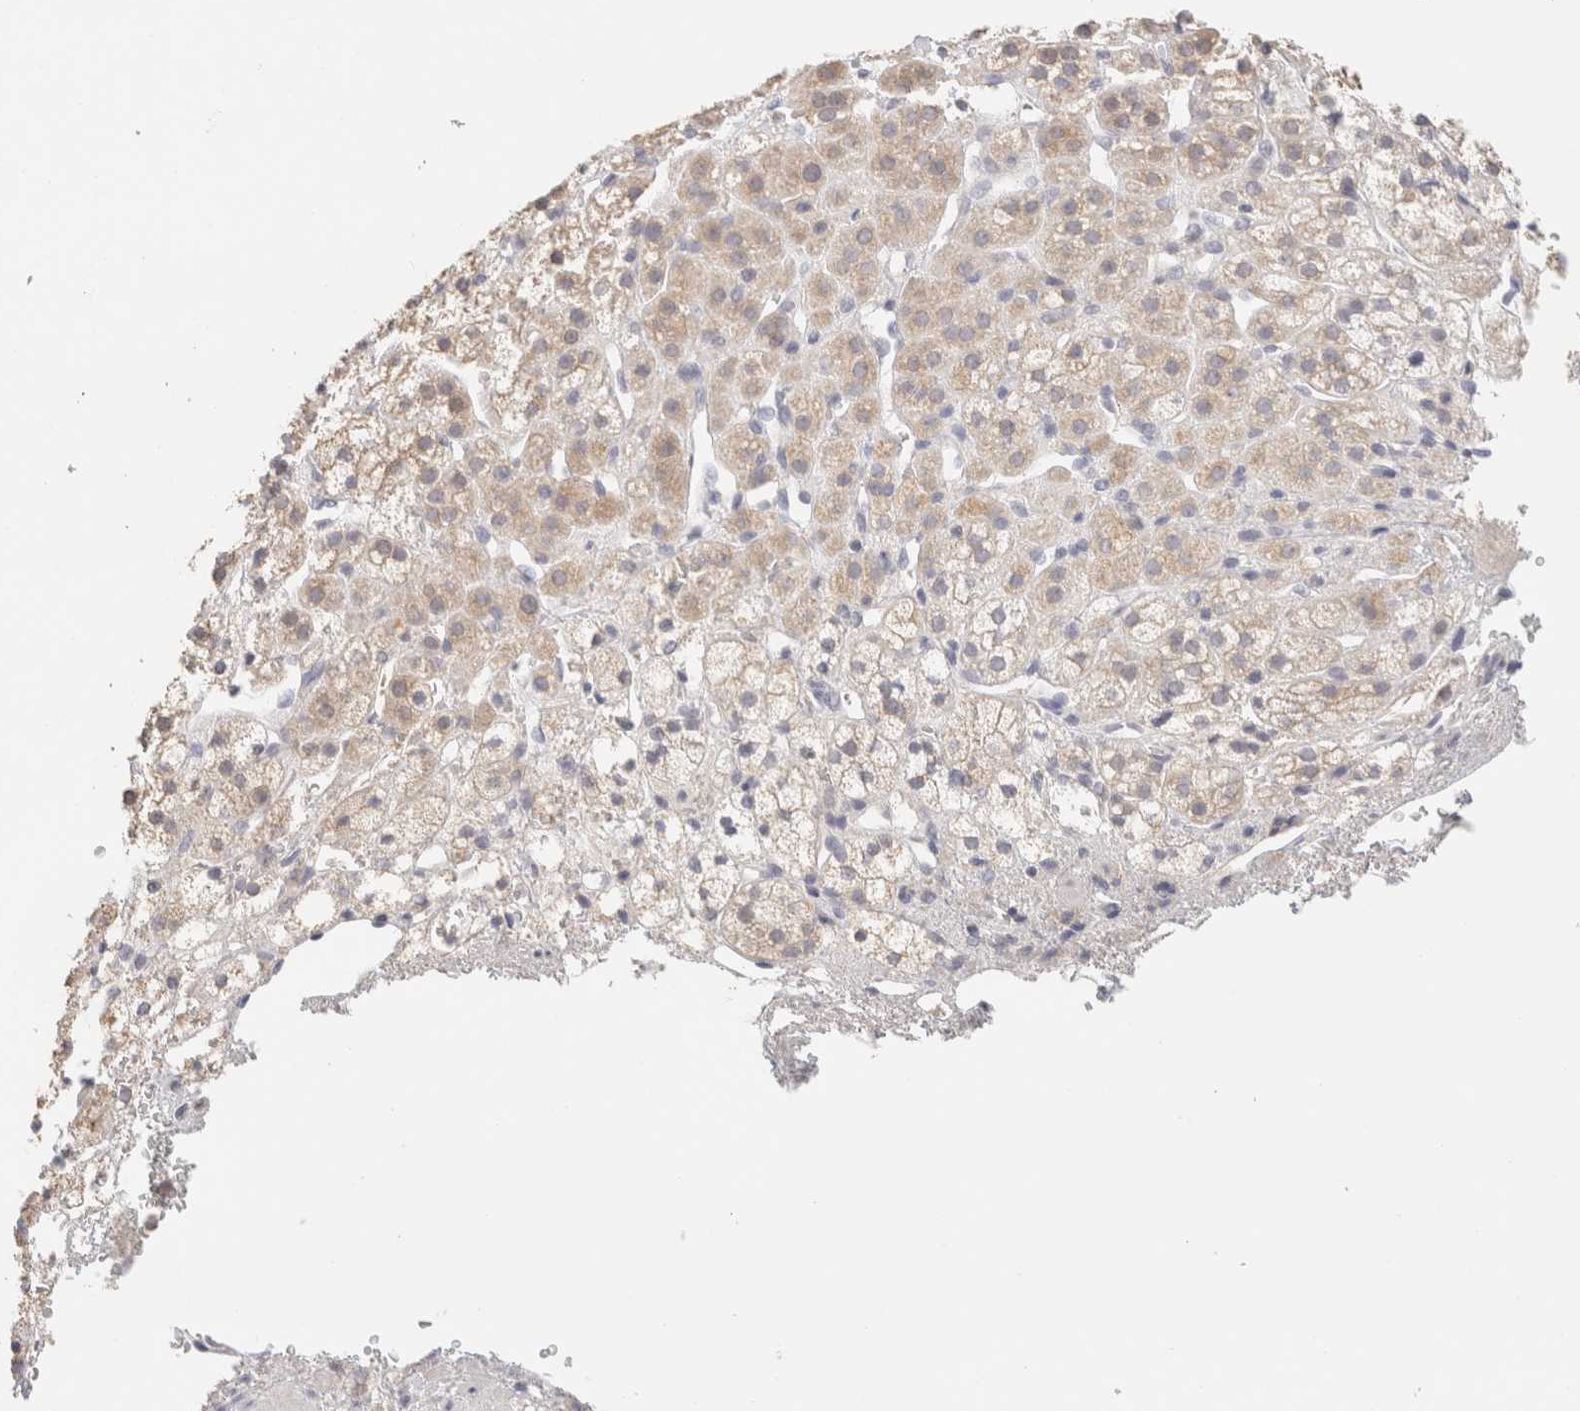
{"staining": {"intensity": "weak", "quantity": "25%-75%", "location": "cytoplasmic/membranous"}, "tissue": "adrenal gland", "cell_type": "Glandular cells", "image_type": "normal", "snomed": [{"axis": "morphology", "description": "Normal tissue, NOS"}, {"axis": "topography", "description": "Adrenal gland"}], "caption": "DAB (3,3'-diaminobenzidine) immunohistochemical staining of normal adrenal gland shows weak cytoplasmic/membranous protein positivity in approximately 25%-75% of glandular cells. The staining is performed using DAB (3,3'-diaminobenzidine) brown chromogen to label protein expression. The nuclei are counter-stained blue using hematoxylin.", "gene": "SCGB2A2", "patient": {"sex": "male", "age": 56}}